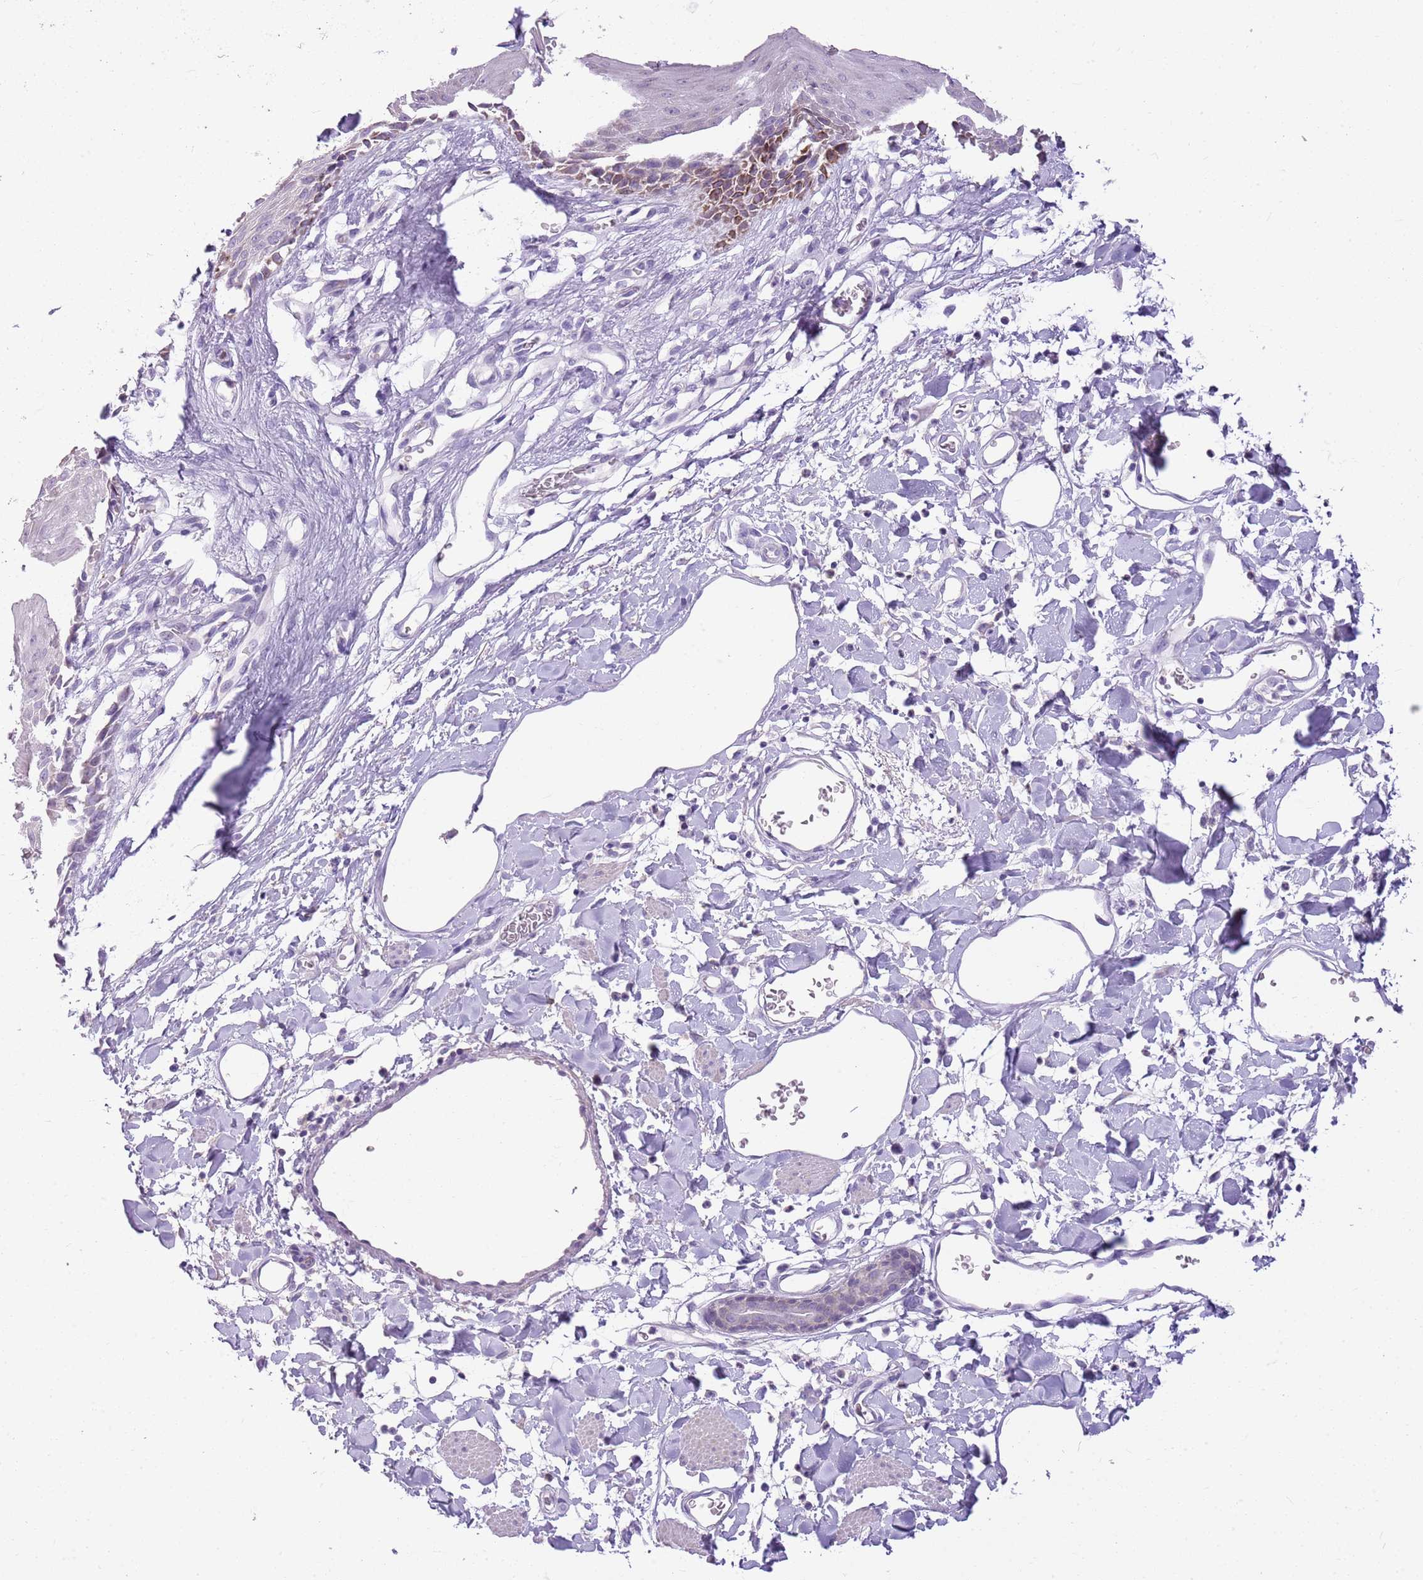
{"staining": {"intensity": "strong", "quantity": "<25%", "location": "cytoplasmic/membranous"}, "tissue": "skin", "cell_type": "Epidermal cells", "image_type": "normal", "snomed": [{"axis": "morphology", "description": "Normal tissue, NOS"}, {"axis": "topography", "description": "Vulva"}], "caption": "Skin stained for a protein (brown) displays strong cytoplasmic/membranous positive expression in about <25% of epidermal cells.", "gene": "CNPPD1", "patient": {"sex": "female", "age": 68}}